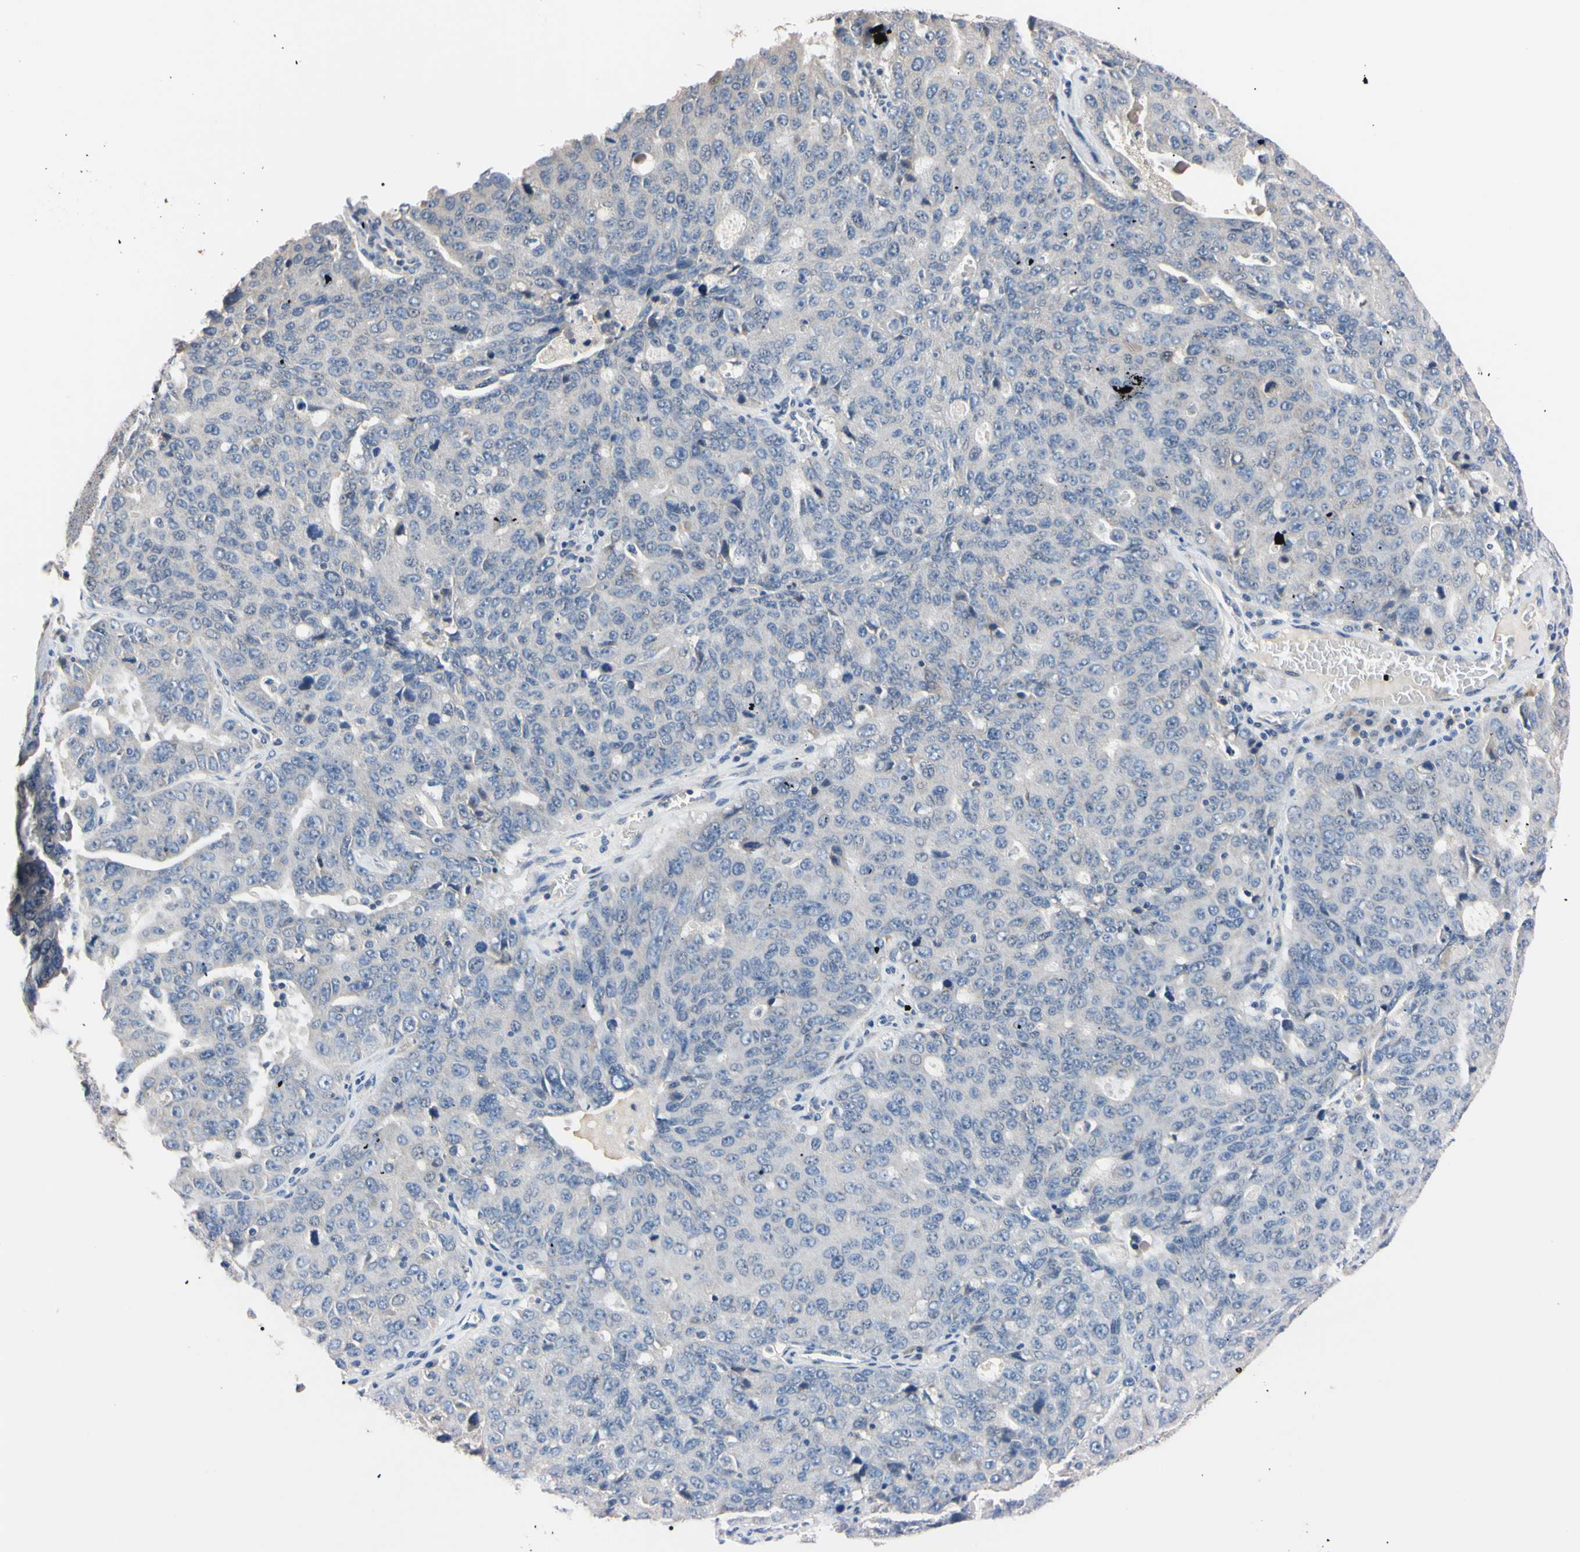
{"staining": {"intensity": "negative", "quantity": "none", "location": "none"}, "tissue": "ovarian cancer", "cell_type": "Tumor cells", "image_type": "cancer", "snomed": [{"axis": "morphology", "description": "Carcinoma, endometroid"}, {"axis": "topography", "description": "Ovary"}], "caption": "Ovarian endometroid carcinoma was stained to show a protein in brown. There is no significant positivity in tumor cells.", "gene": "PNKD", "patient": {"sex": "female", "age": 62}}